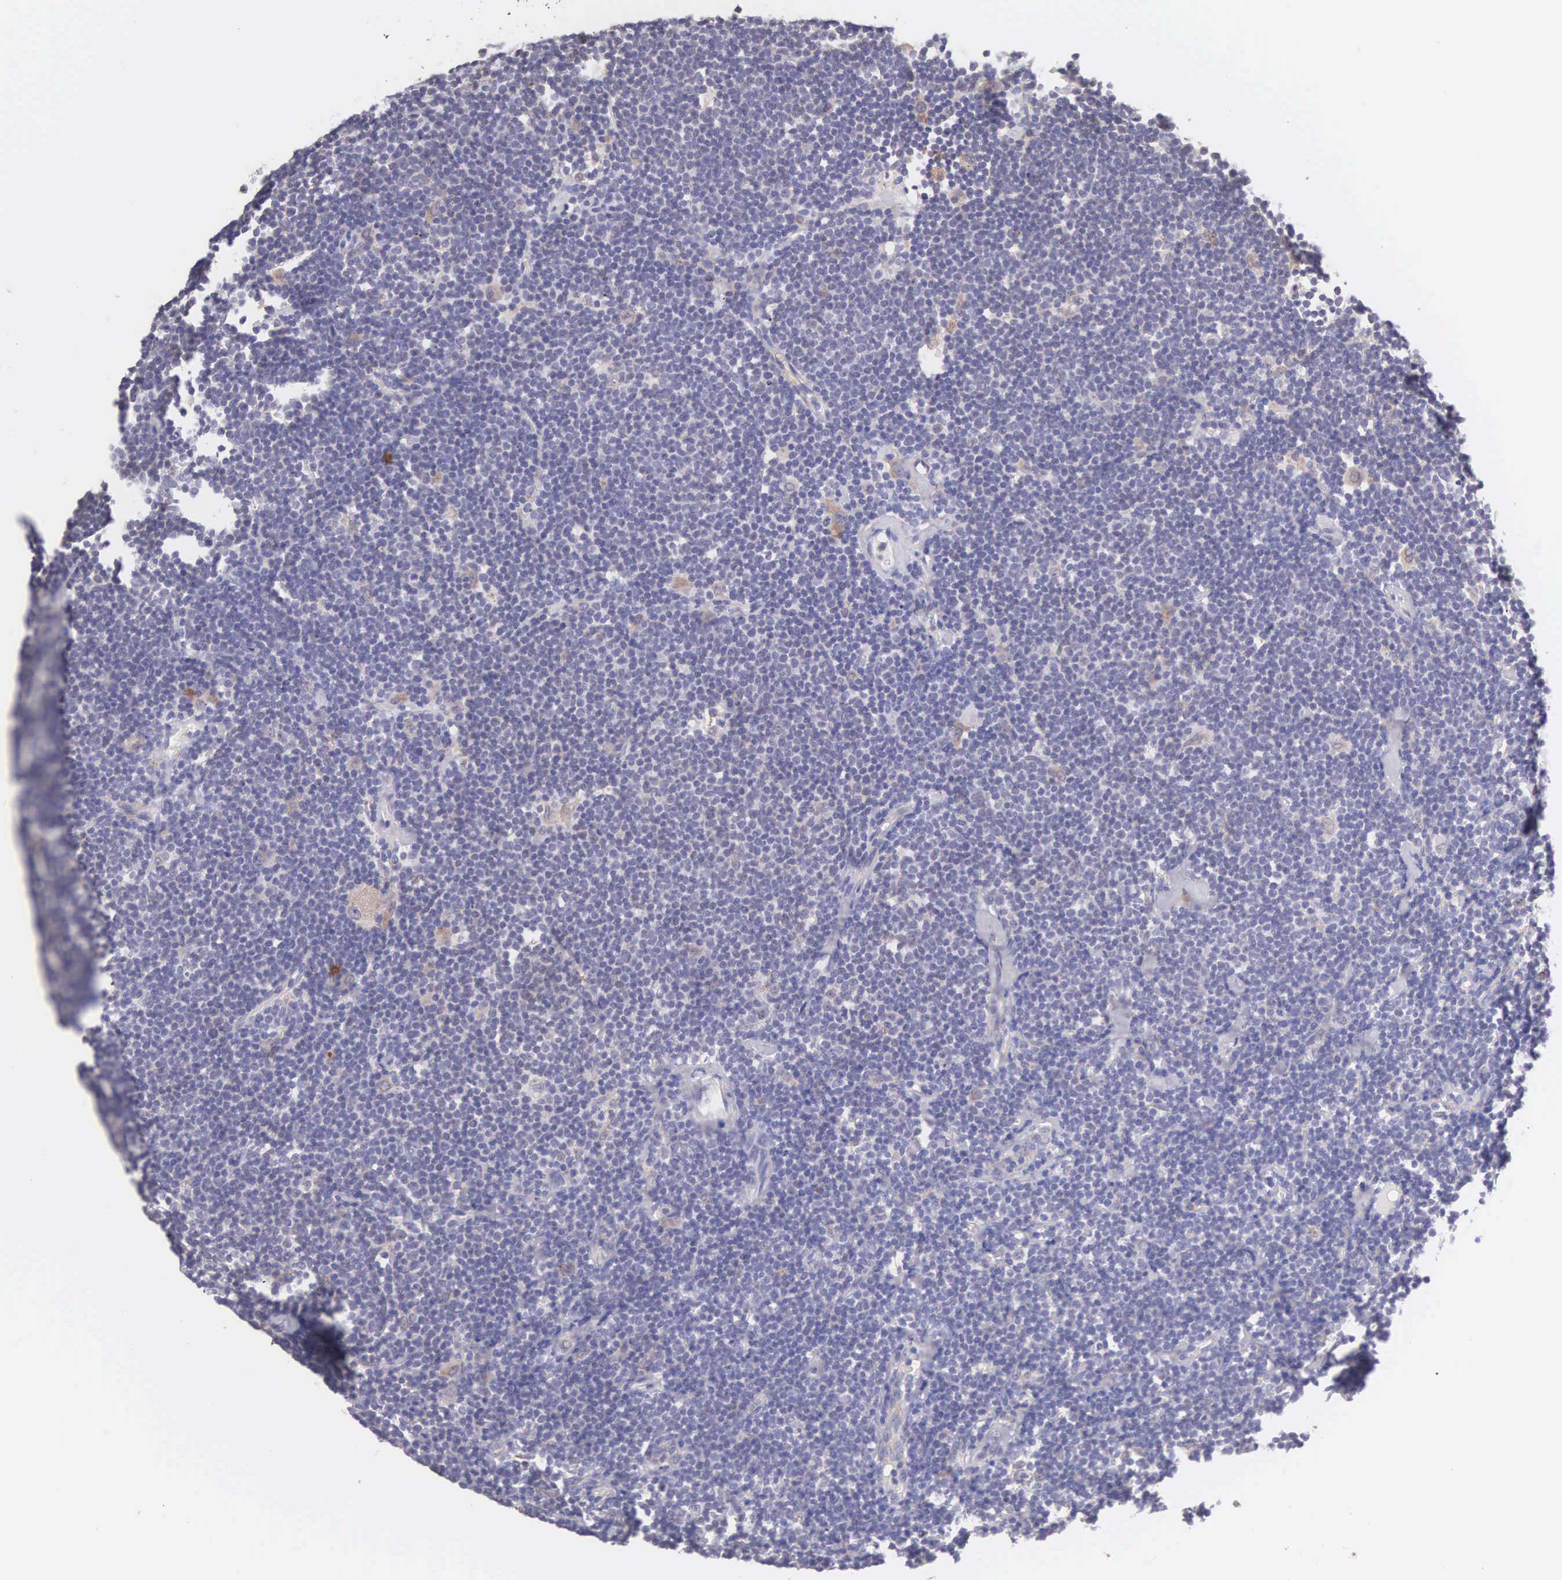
{"staining": {"intensity": "weak", "quantity": "<25%", "location": "cytoplasmic/membranous"}, "tissue": "lymphoma", "cell_type": "Tumor cells", "image_type": "cancer", "snomed": [{"axis": "morphology", "description": "Malignant lymphoma, non-Hodgkin's type, Low grade"}, {"axis": "topography", "description": "Lymph node"}], "caption": "Tumor cells are negative for protein expression in human malignant lymphoma, non-Hodgkin's type (low-grade).", "gene": "NSDHL", "patient": {"sex": "male", "age": 65}}